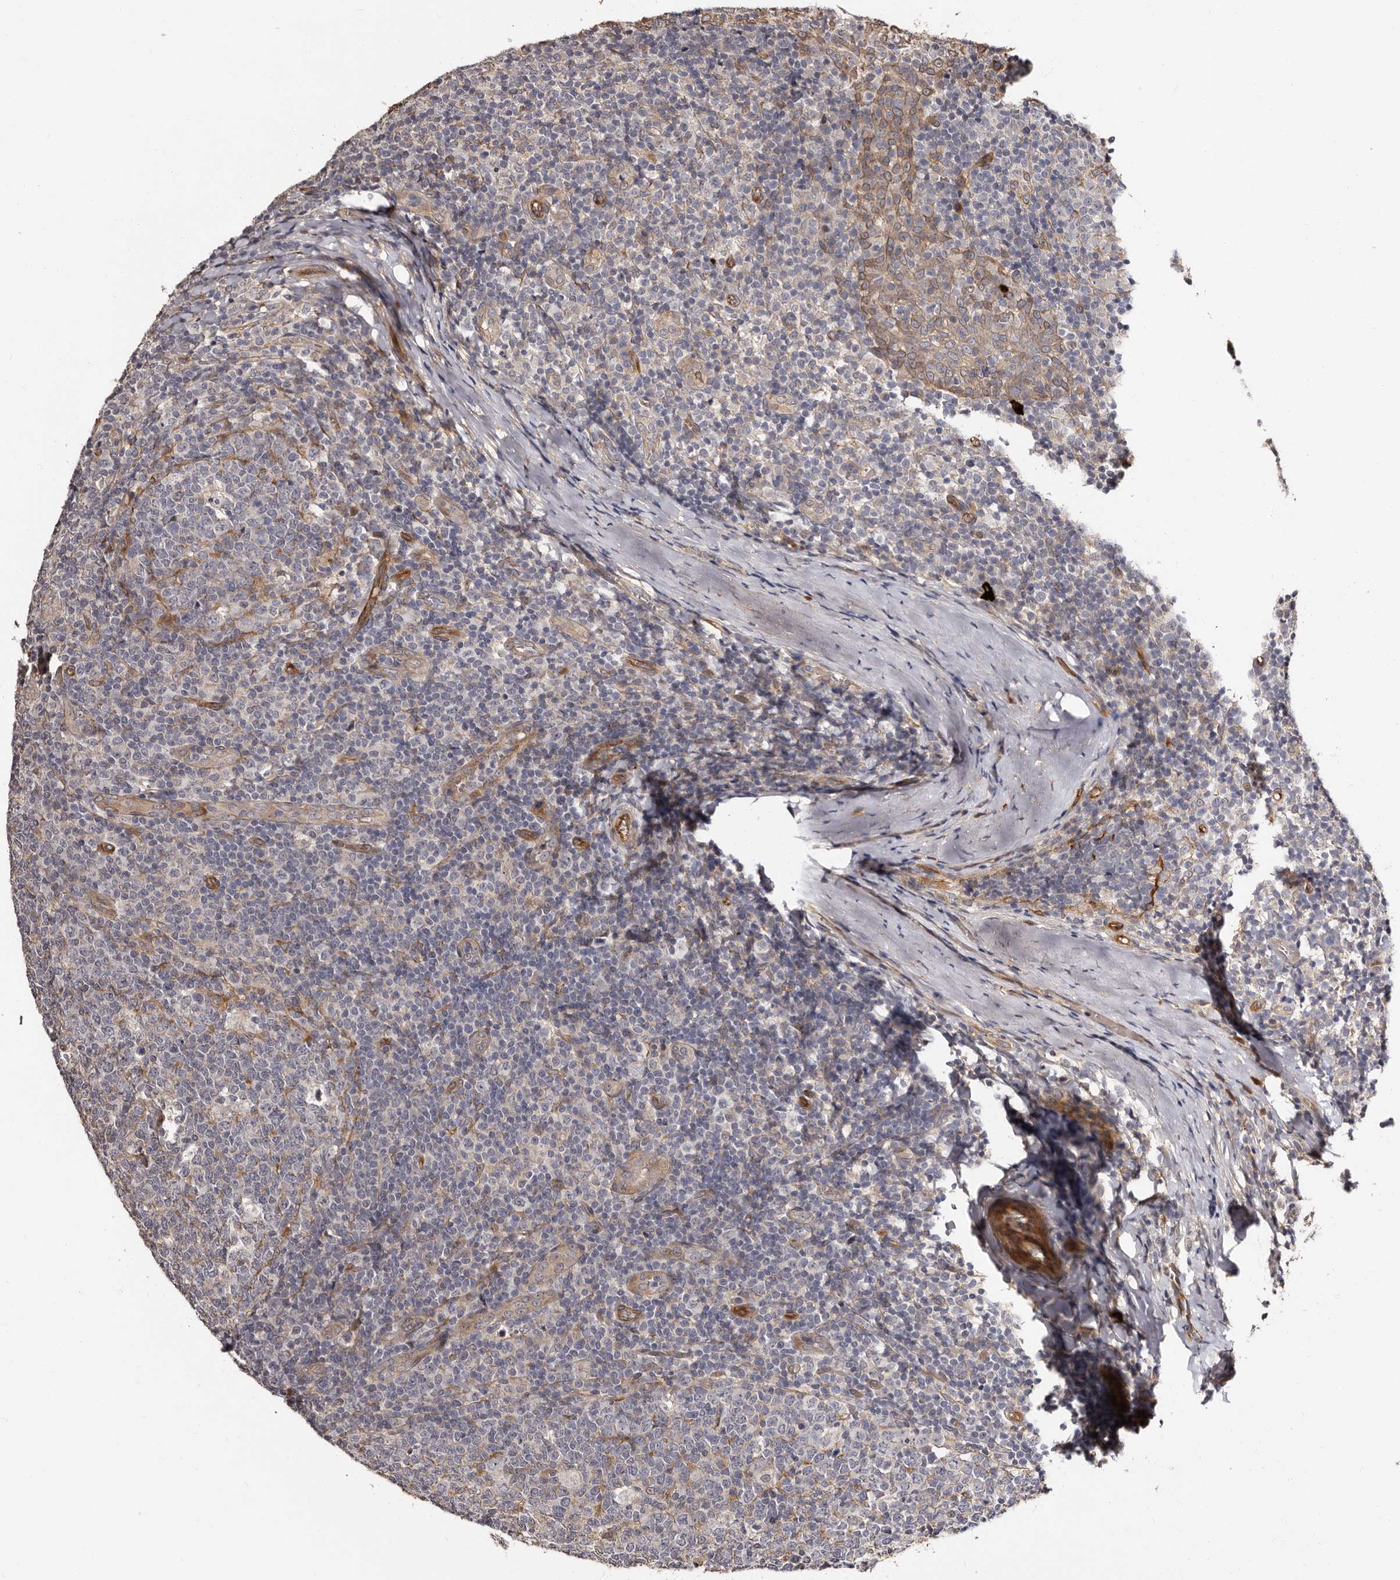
{"staining": {"intensity": "negative", "quantity": "none", "location": "none"}, "tissue": "tonsil", "cell_type": "Germinal center cells", "image_type": "normal", "snomed": [{"axis": "morphology", "description": "Normal tissue, NOS"}, {"axis": "topography", "description": "Tonsil"}], "caption": "IHC of unremarkable human tonsil shows no positivity in germinal center cells.", "gene": "TBC1D22B", "patient": {"sex": "female", "age": 19}}